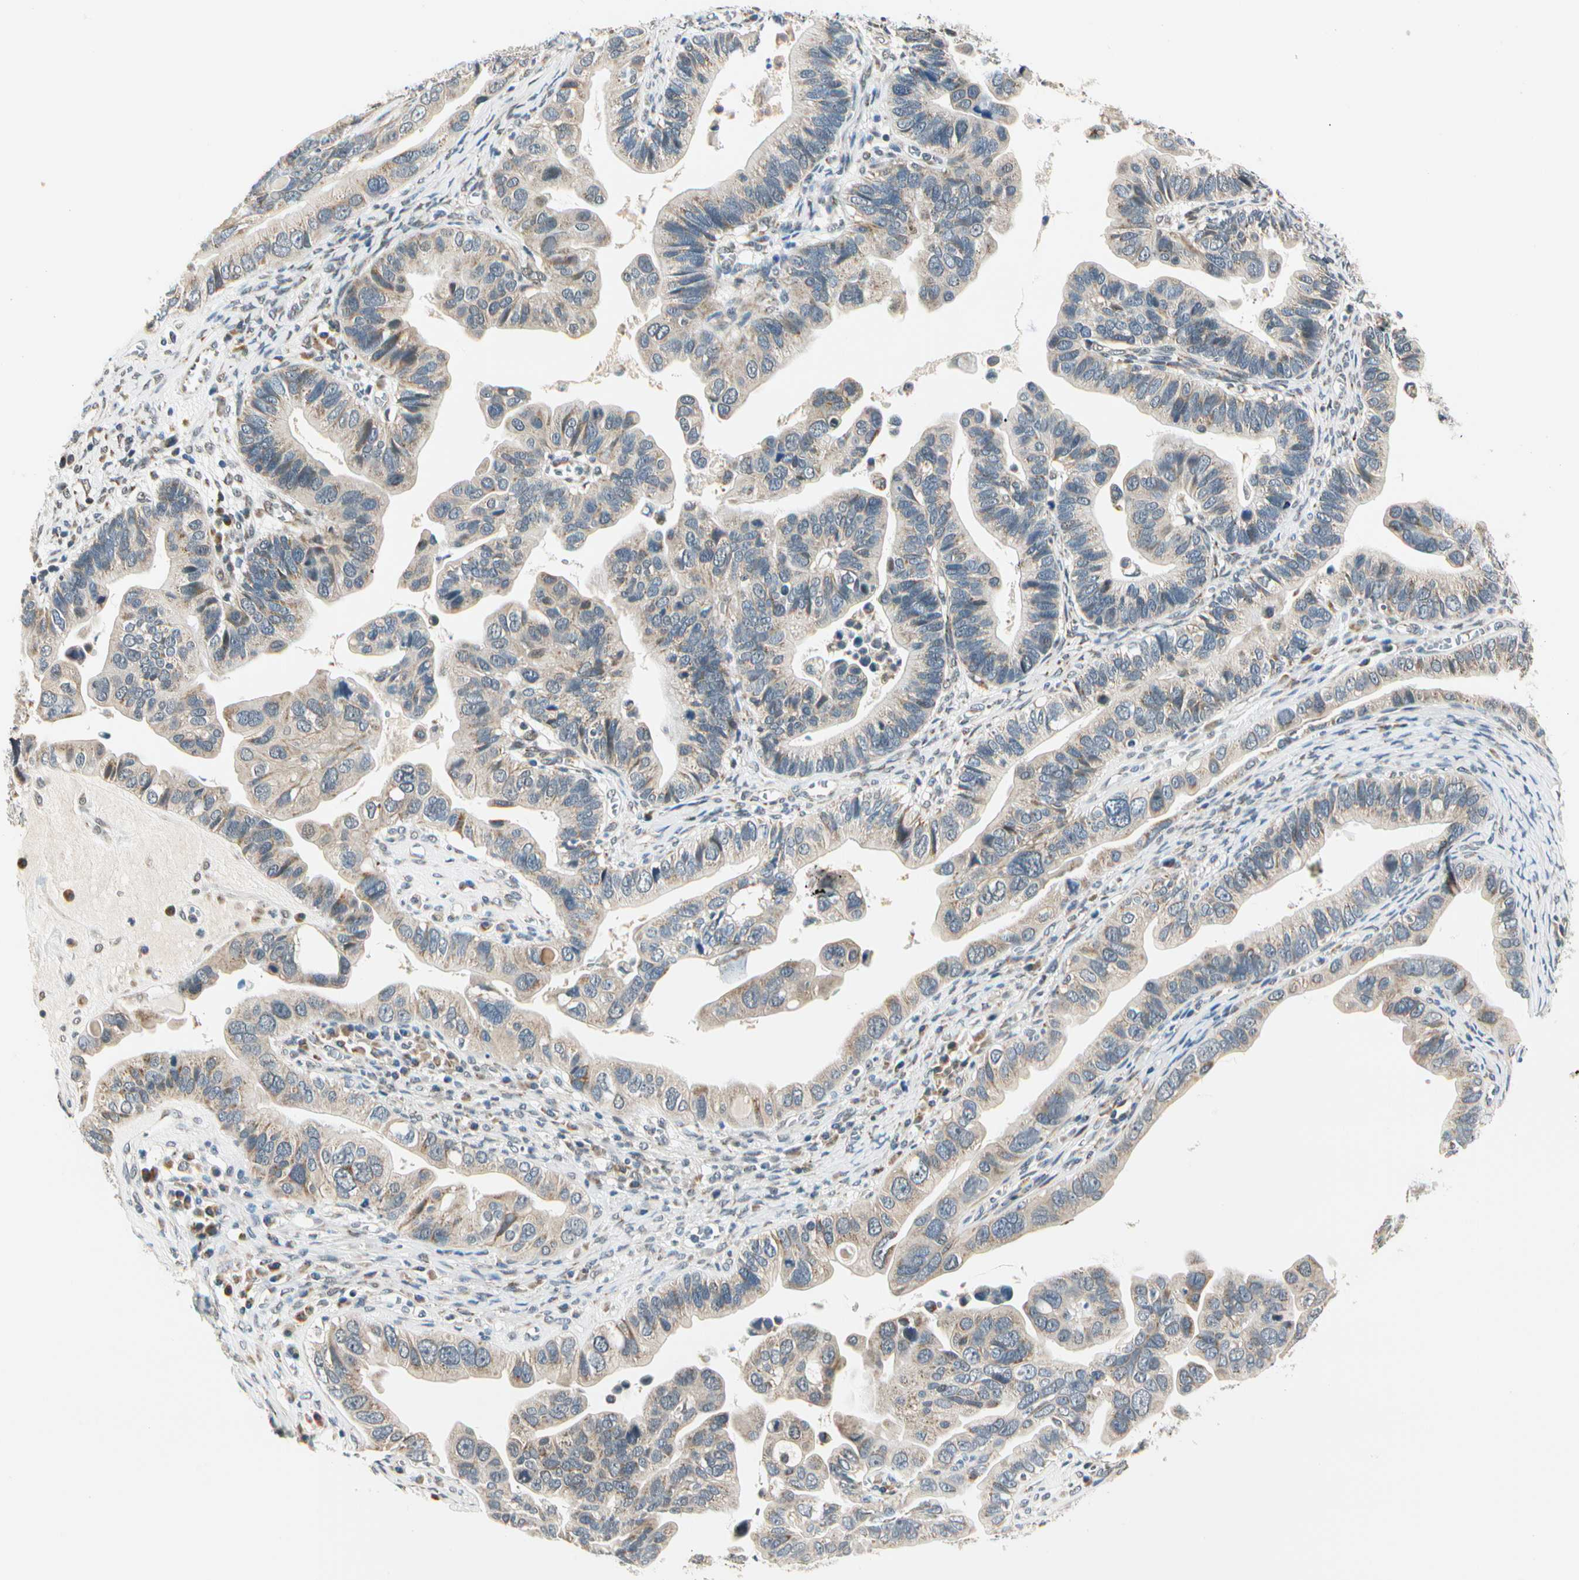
{"staining": {"intensity": "weak", "quantity": "<25%", "location": "cytoplasmic/membranous"}, "tissue": "ovarian cancer", "cell_type": "Tumor cells", "image_type": "cancer", "snomed": [{"axis": "morphology", "description": "Cystadenocarcinoma, serous, NOS"}, {"axis": "topography", "description": "Ovary"}], "caption": "An immunohistochemistry photomicrograph of serous cystadenocarcinoma (ovarian) is shown. There is no staining in tumor cells of serous cystadenocarcinoma (ovarian). (DAB IHC with hematoxylin counter stain).", "gene": "PDK2", "patient": {"sex": "female", "age": 56}}